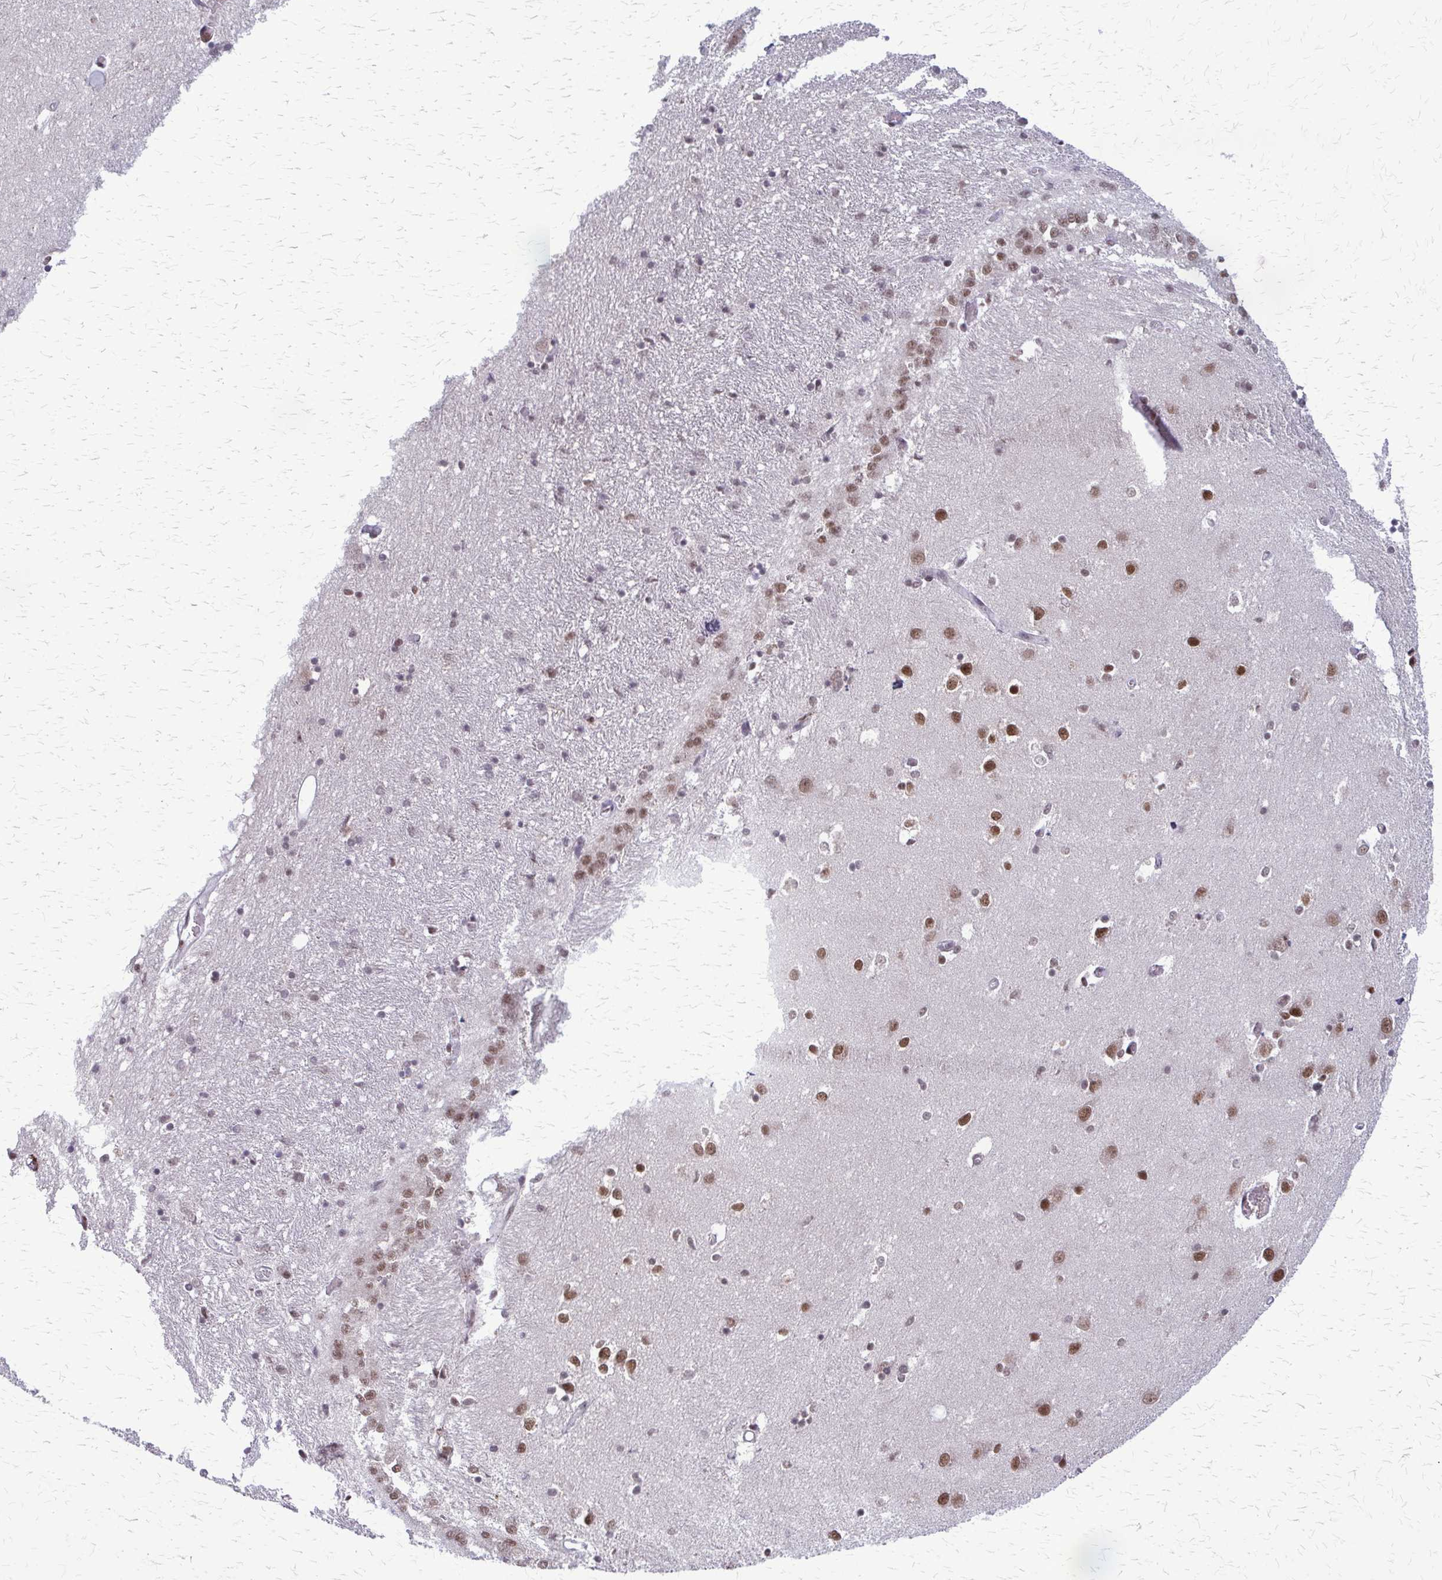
{"staining": {"intensity": "moderate", "quantity": ">75%", "location": "nuclear"}, "tissue": "caudate", "cell_type": "Glial cells", "image_type": "normal", "snomed": [{"axis": "morphology", "description": "Normal tissue, NOS"}, {"axis": "topography", "description": "Lateral ventricle wall"}, {"axis": "topography", "description": "Hippocampus"}], "caption": "The micrograph displays a brown stain indicating the presence of a protein in the nuclear of glial cells in caudate. (Stains: DAB in brown, nuclei in blue, Microscopy: brightfield microscopy at high magnification).", "gene": "HDAC3", "patient": {"sex": "female", "age": 63}}